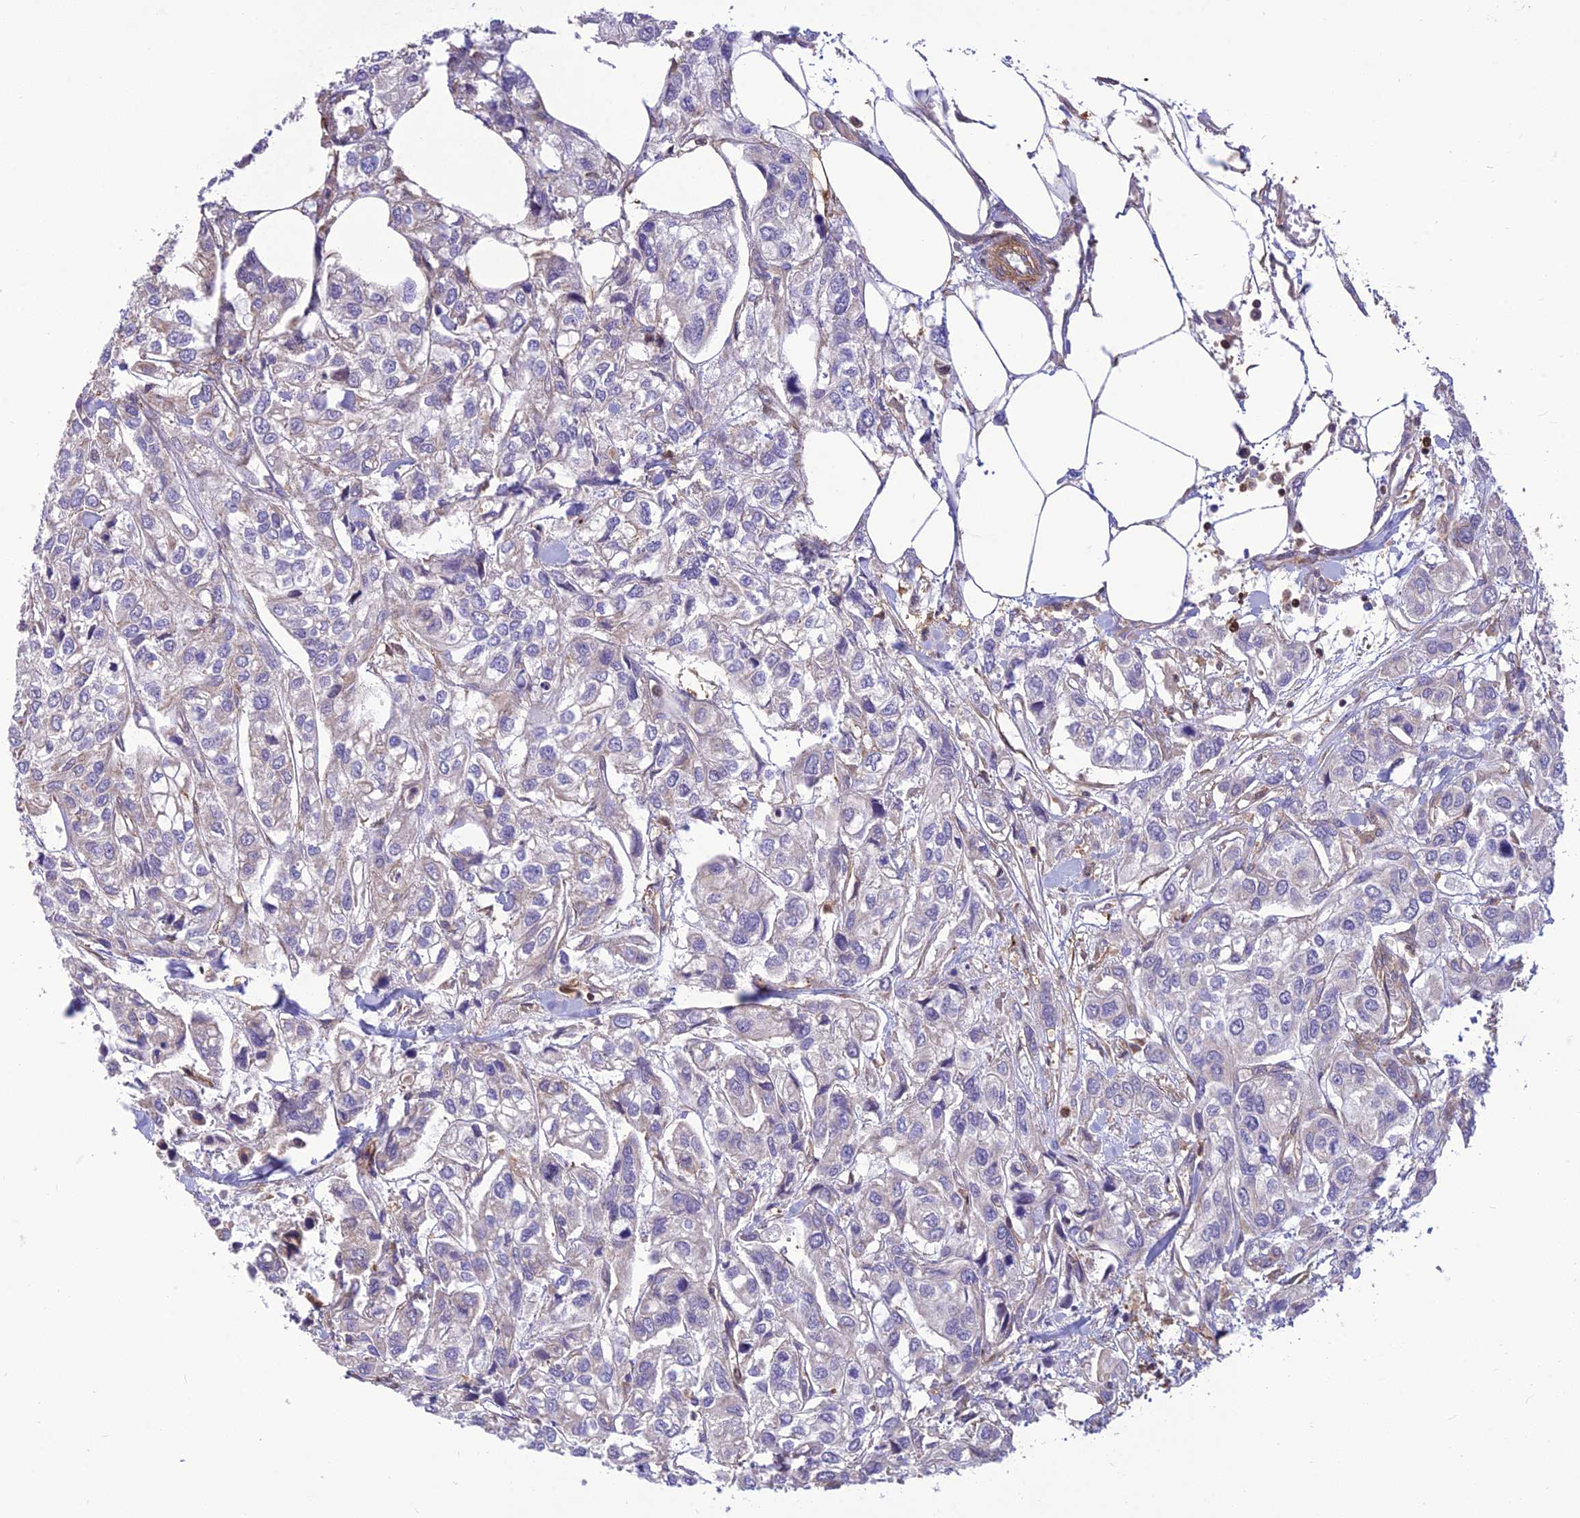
{"staining": {"intensity": "negative", "quantity": "none", "location": "none"}, "tissue": "urothelial cancer", "cell_type": "Tumor cells", "image_type": "cancer", "snomed": [{"axis": "morphology", "description": "Urothelial carcinoma, High grade"}, {"axis": "topography", "description": "Urinary bladder"}], "caption": "Immunohistochemical staining of high-grade urothelial carcinoma reveals no significant staining in tumor cells. (DAB (3,3'-diaminobenzidine) IHC with hematoxylin counter stain).", "gene": "HPSE2", "patient": {"sex": "male", "age": 67}}